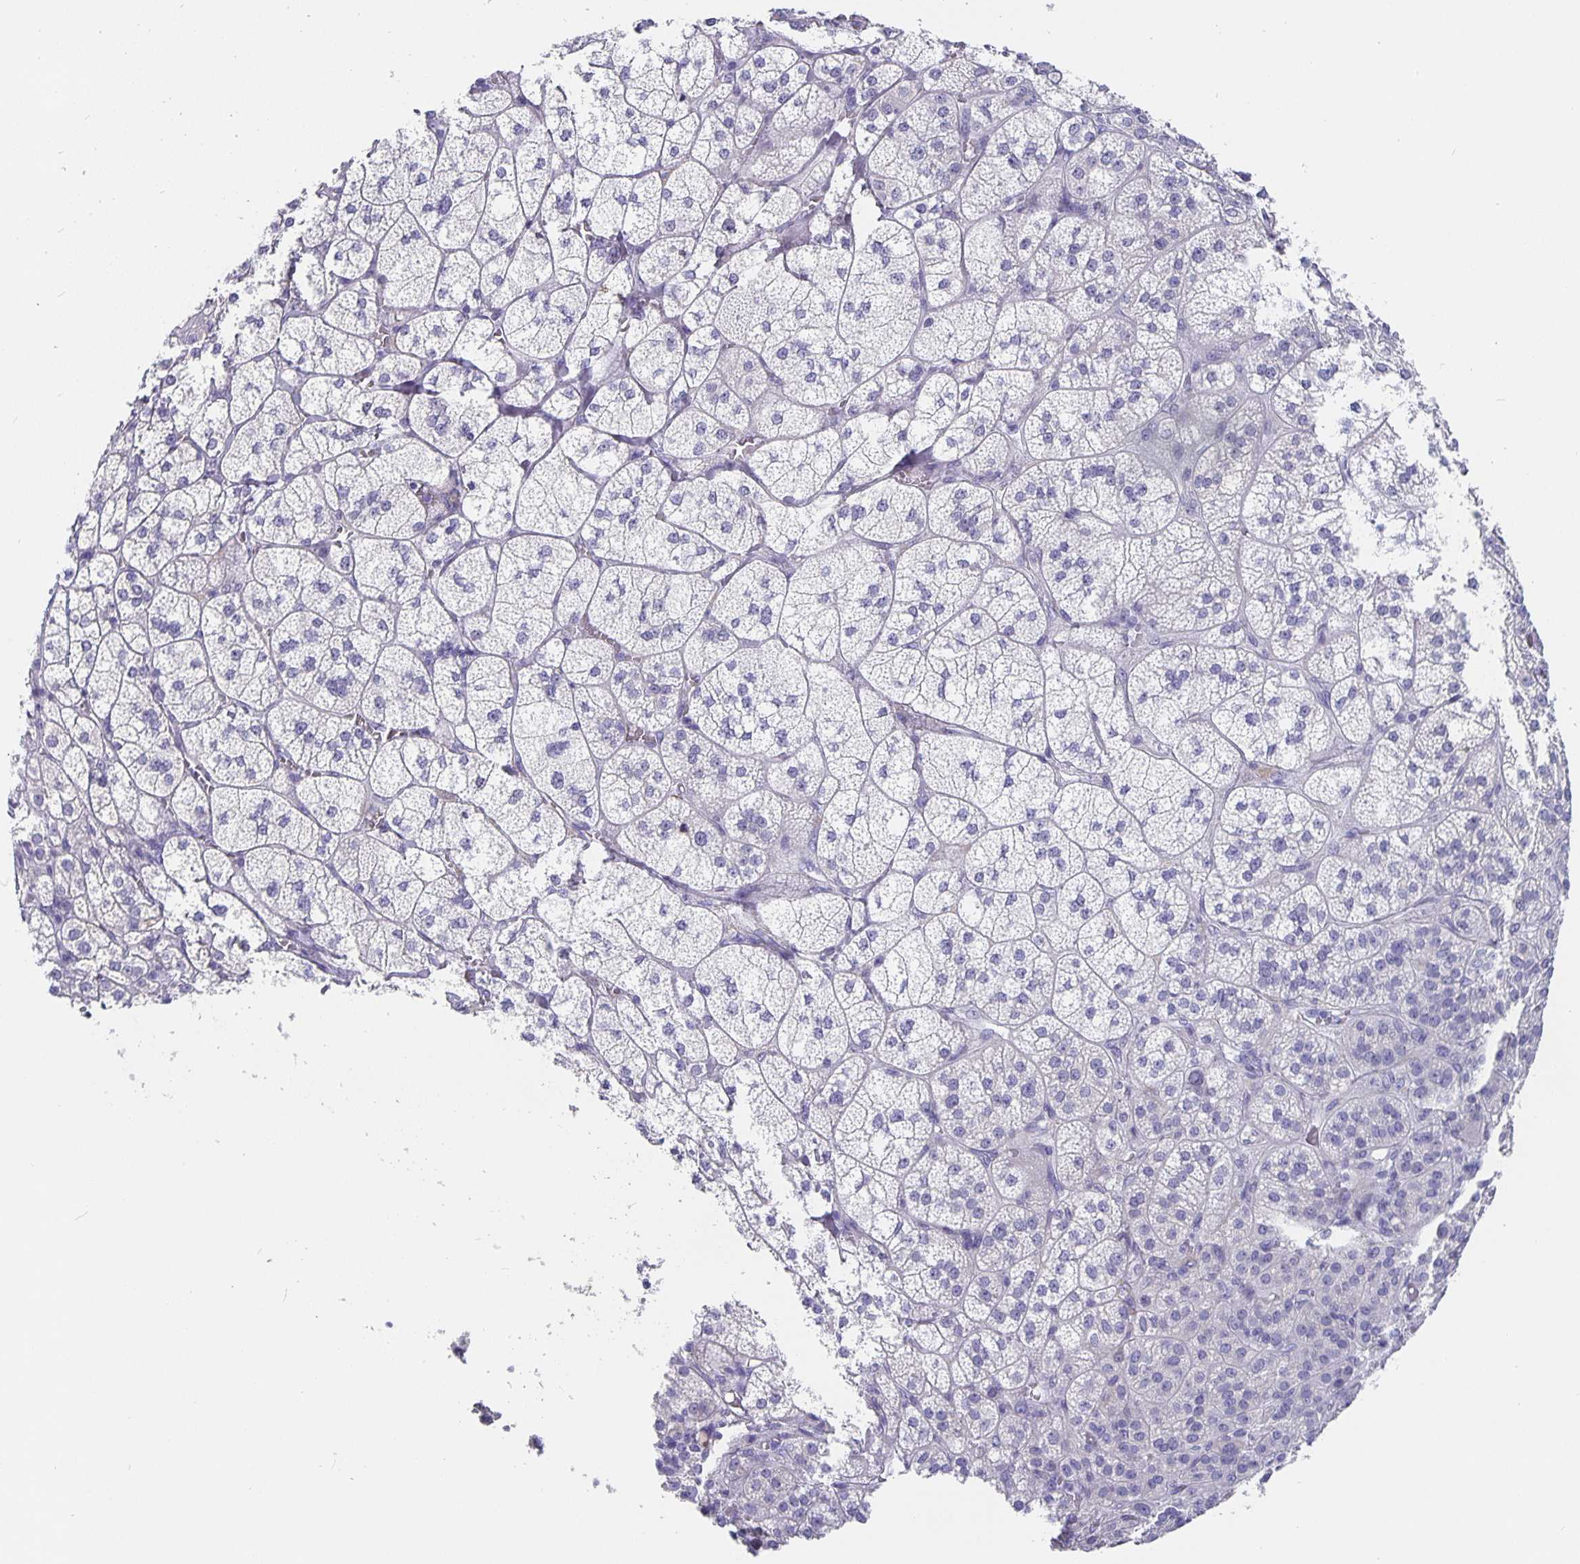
{"staining": {"intensity": "negative", "quantity": "none", "location": "none"}, "tissue": "adrenal gland", "cell_type": "Glandular cells", "image_type": "normal", "snomed": [{"axis": "morphology", "description": "Normal tissue, NOS"}, {"axis": "topography", "description": "Adrenal gland"}], "caption": "Immunohistochemical staining of unremarkable adrenal gland exhibits no significant positivity in glandular cells.", "gene": "CFAP74", "patient": {"sex": "female", "age": 60}}